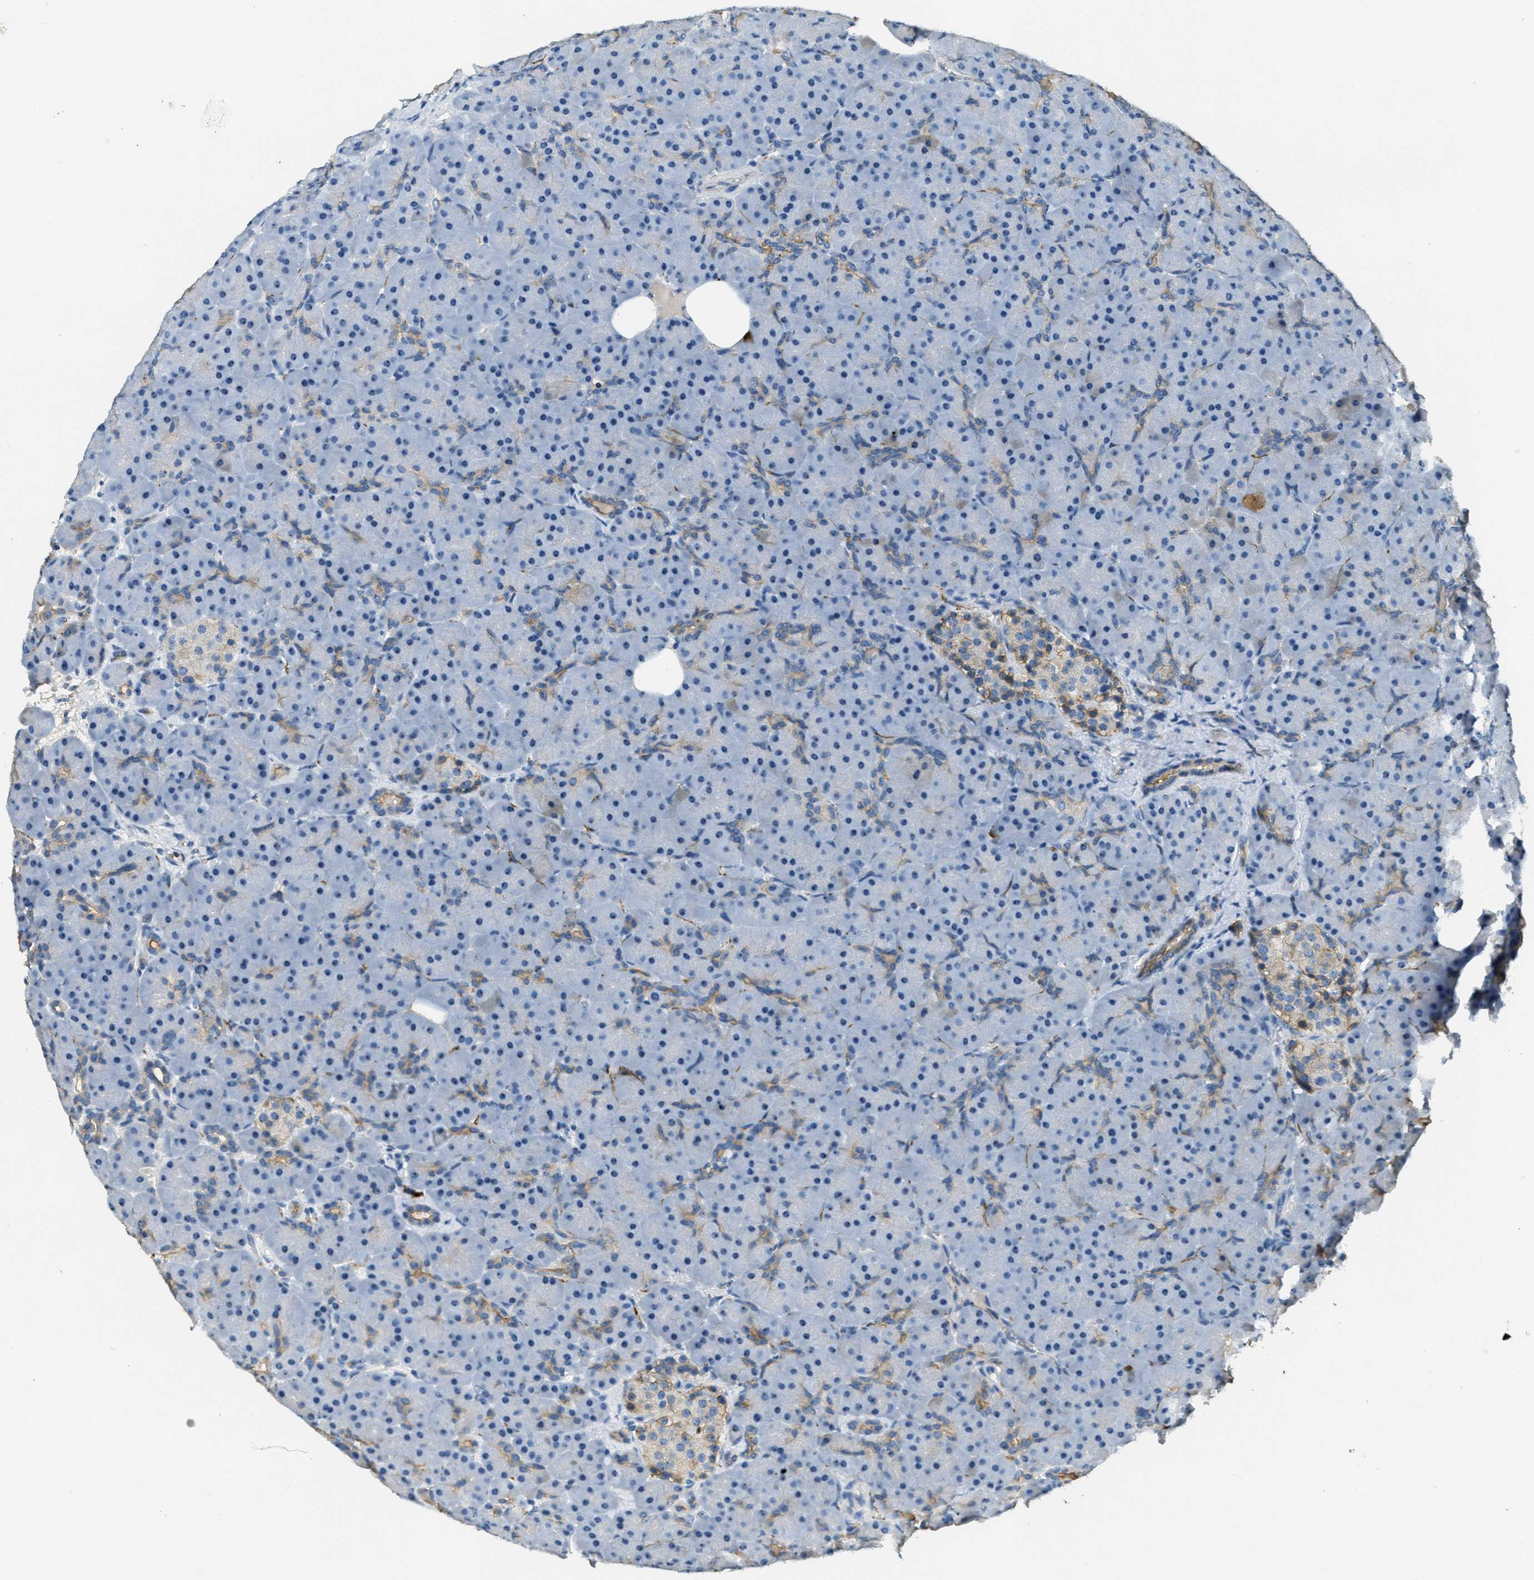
{"staining": {"intensity": "moderate", "quantity": "<25%", "location": "cytoplasmic/membranous,nuclear"}, "tissue": "pancreas", "cell_type": "Exocrine glandular cells", "image_type": "normal", "snomed": [{"axis": "morphology", "description": "Normal tissue, NOS"}, {"axis": "topography", "description": "Pancreas"}], "caption": "Exocrine glandular cells show moderate cytoplasmic/membranous,nuclear positivity in approximately <25% of cells in benign pancreas. The protein of interest is stained brown, and the nuclei are stained in blue (DAB IHC with brightfield microscopy, high magnification).", "gene": "OSMR", "patient": {"sex": "male", "age": 66}}